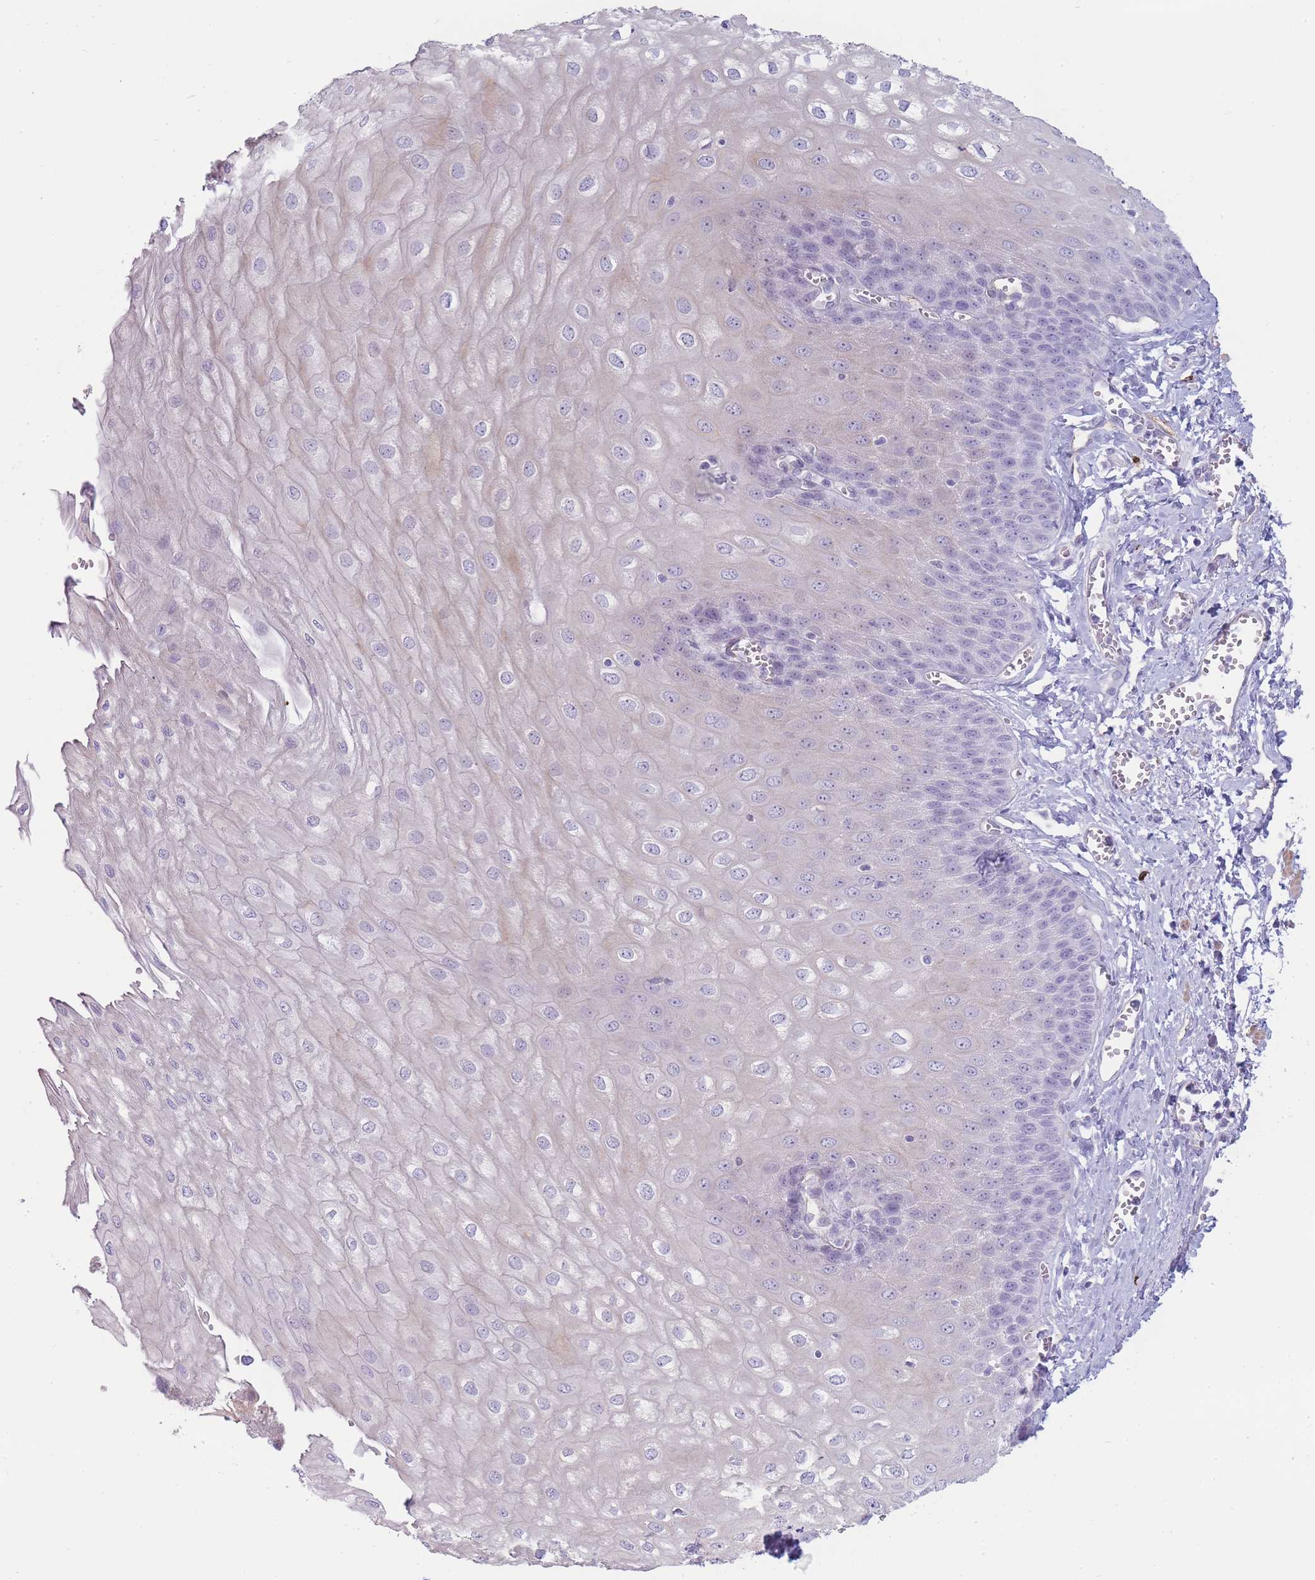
{"staining": {"intensity": "negative", "quantity": "none", "location": "none"}, "tissue": "esophagus", "cell_type": "Squamous epithelial cells", "image_type": "normal", "snomed": [{"axis": "morphology", "description": "Normal tissue, NOS"}, {"axis": "topography", "description": "Esophagus"}], "caption": "IHC image of unremarkable esophagus: human esophagus stained with DAB (3,3'-diaminobenzidine) exhibits no significant protein staining in squamous epithelial cells.", "gene": "UTP14A", "patient": {"sex": "male", "age": 60}}